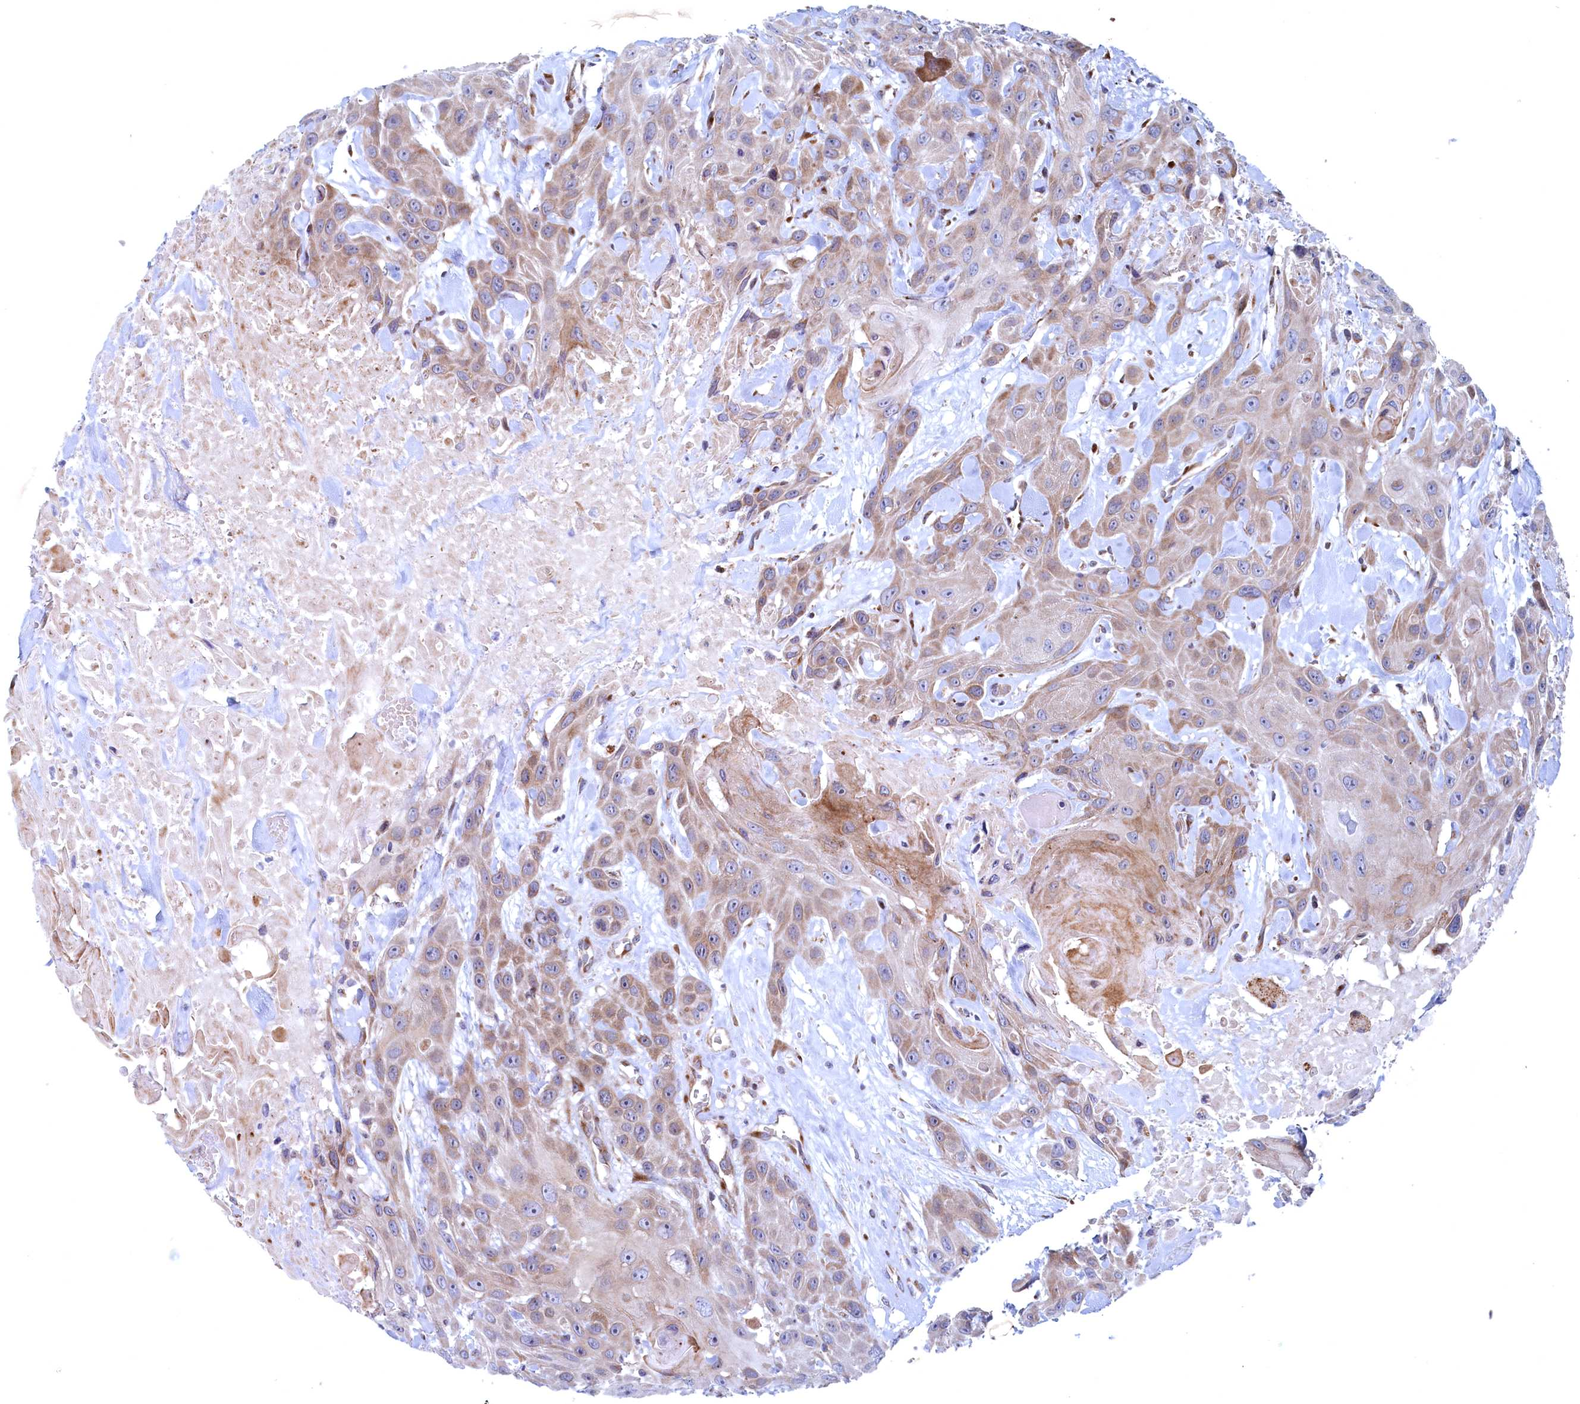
{"staining": {"intensity": "weak", "quantity": "<25%", "location": "cytoplasmic/membranous"}, "tissue": "head and neck cancer", "cell_type": "Tumor cells", "image_type": "cancer", "snomed": [{"axis": "morphology", "description": "Squamous cell carcinoma, NOS"}, {"axis": "topography", "description": "Head-Neck"}], "caption": "Immunohistochemical staining of squamous cell carcinoma (head and neck) shows no significant expression in tumor cells.", "gene": "MTFMT", "patient": {"sex": "male", "age": 81}}